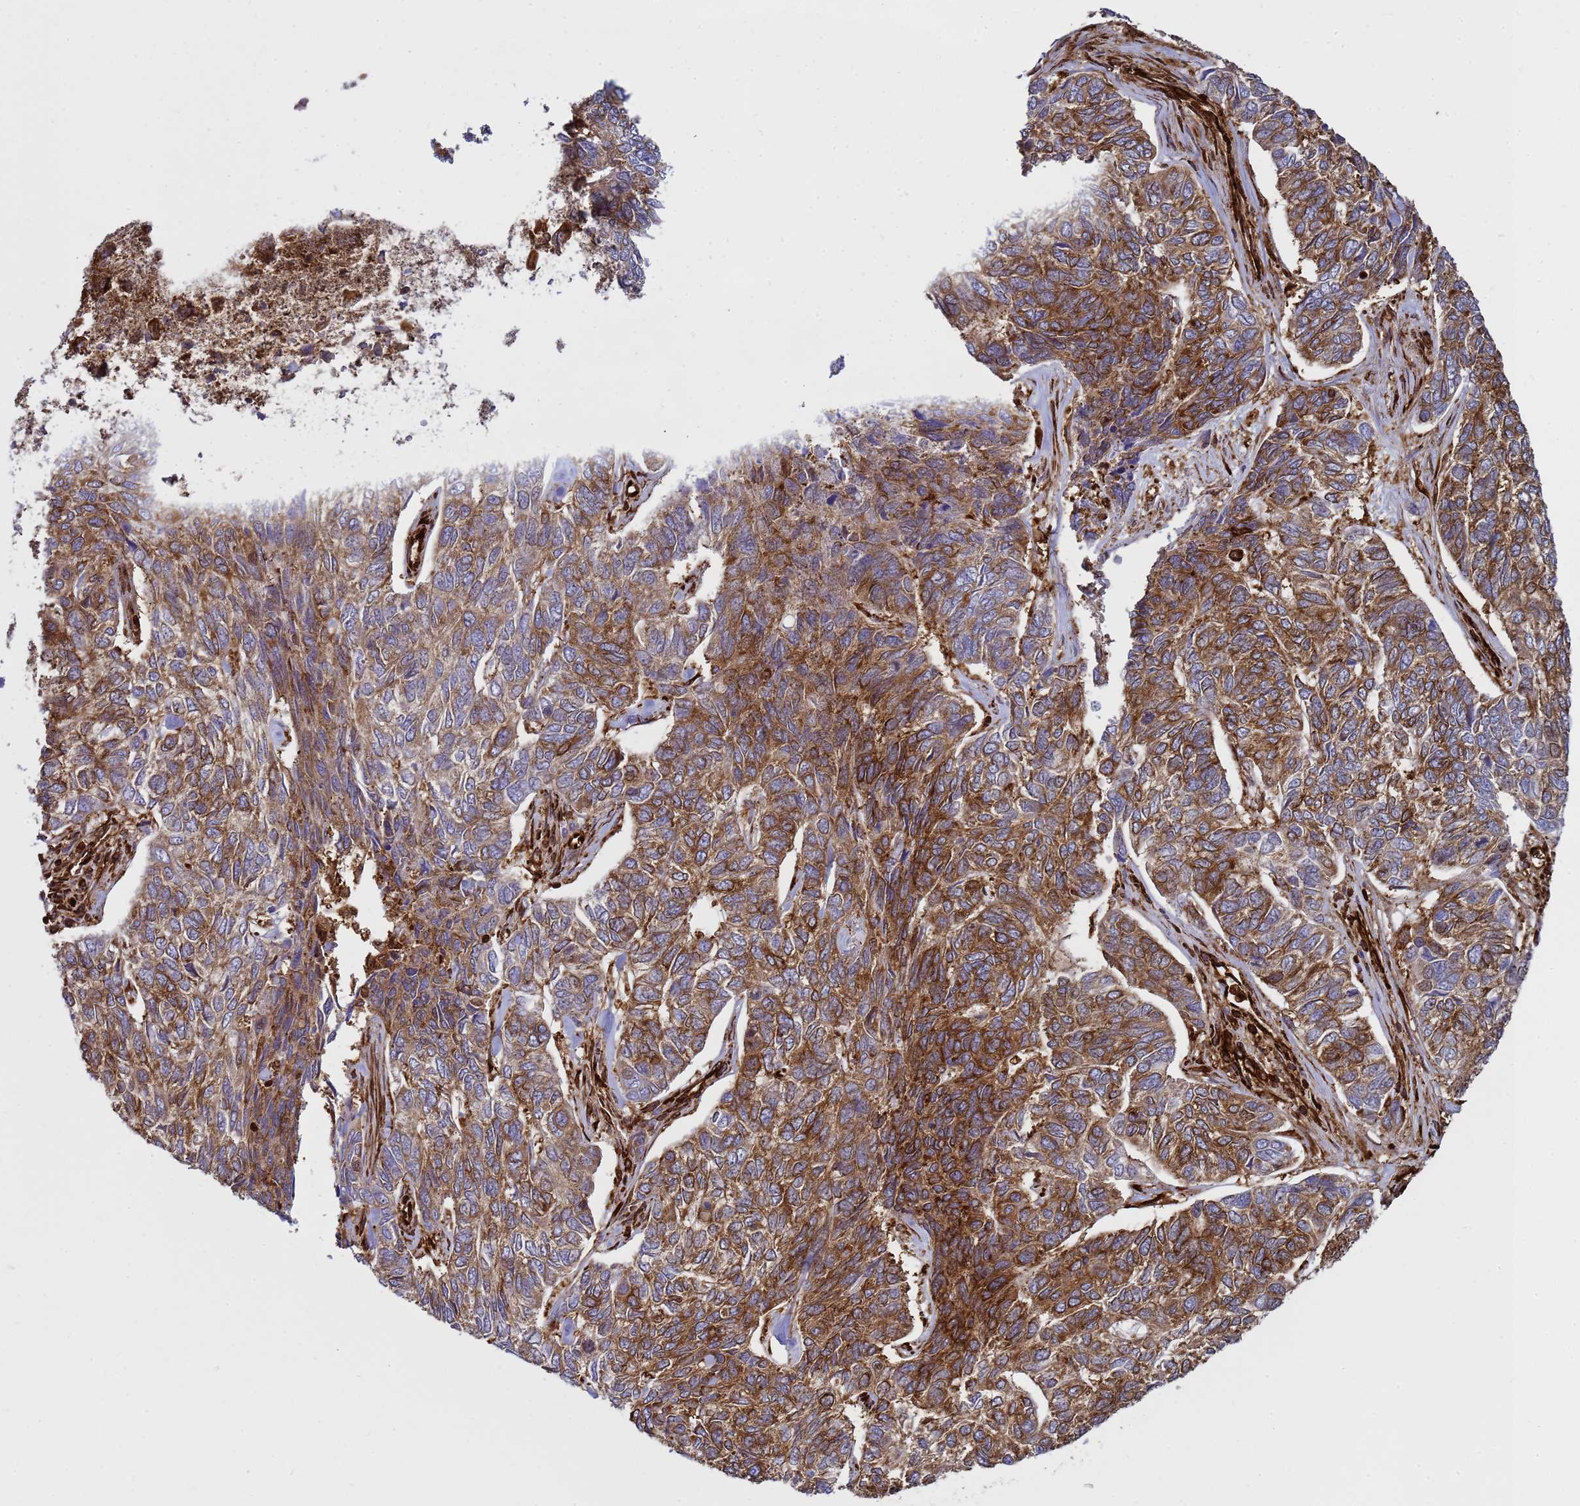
{"staining": {"intensity": "moderate", "quantity": ">75%", "location": "cytoplasmic/membranous"}, "tissue": "skin cancer", "cell_type": "Tumor cells", "image_type": "cancer", "snomed": [{"axis": "morphology", "description": "Basal cell carcinoma"}, {"axis": "topography", "description": "Skin"}], "caption": "Brown immunohistochemical staining in skin cancer demonstrates moderate cytoplasmic/membranous expression in approximately >75% of tumor cells. (IHC, brightfield microscopy, high magnification).", "gene": "ZBTB8OS", "patient": {"sex": "female", "age": 65}}